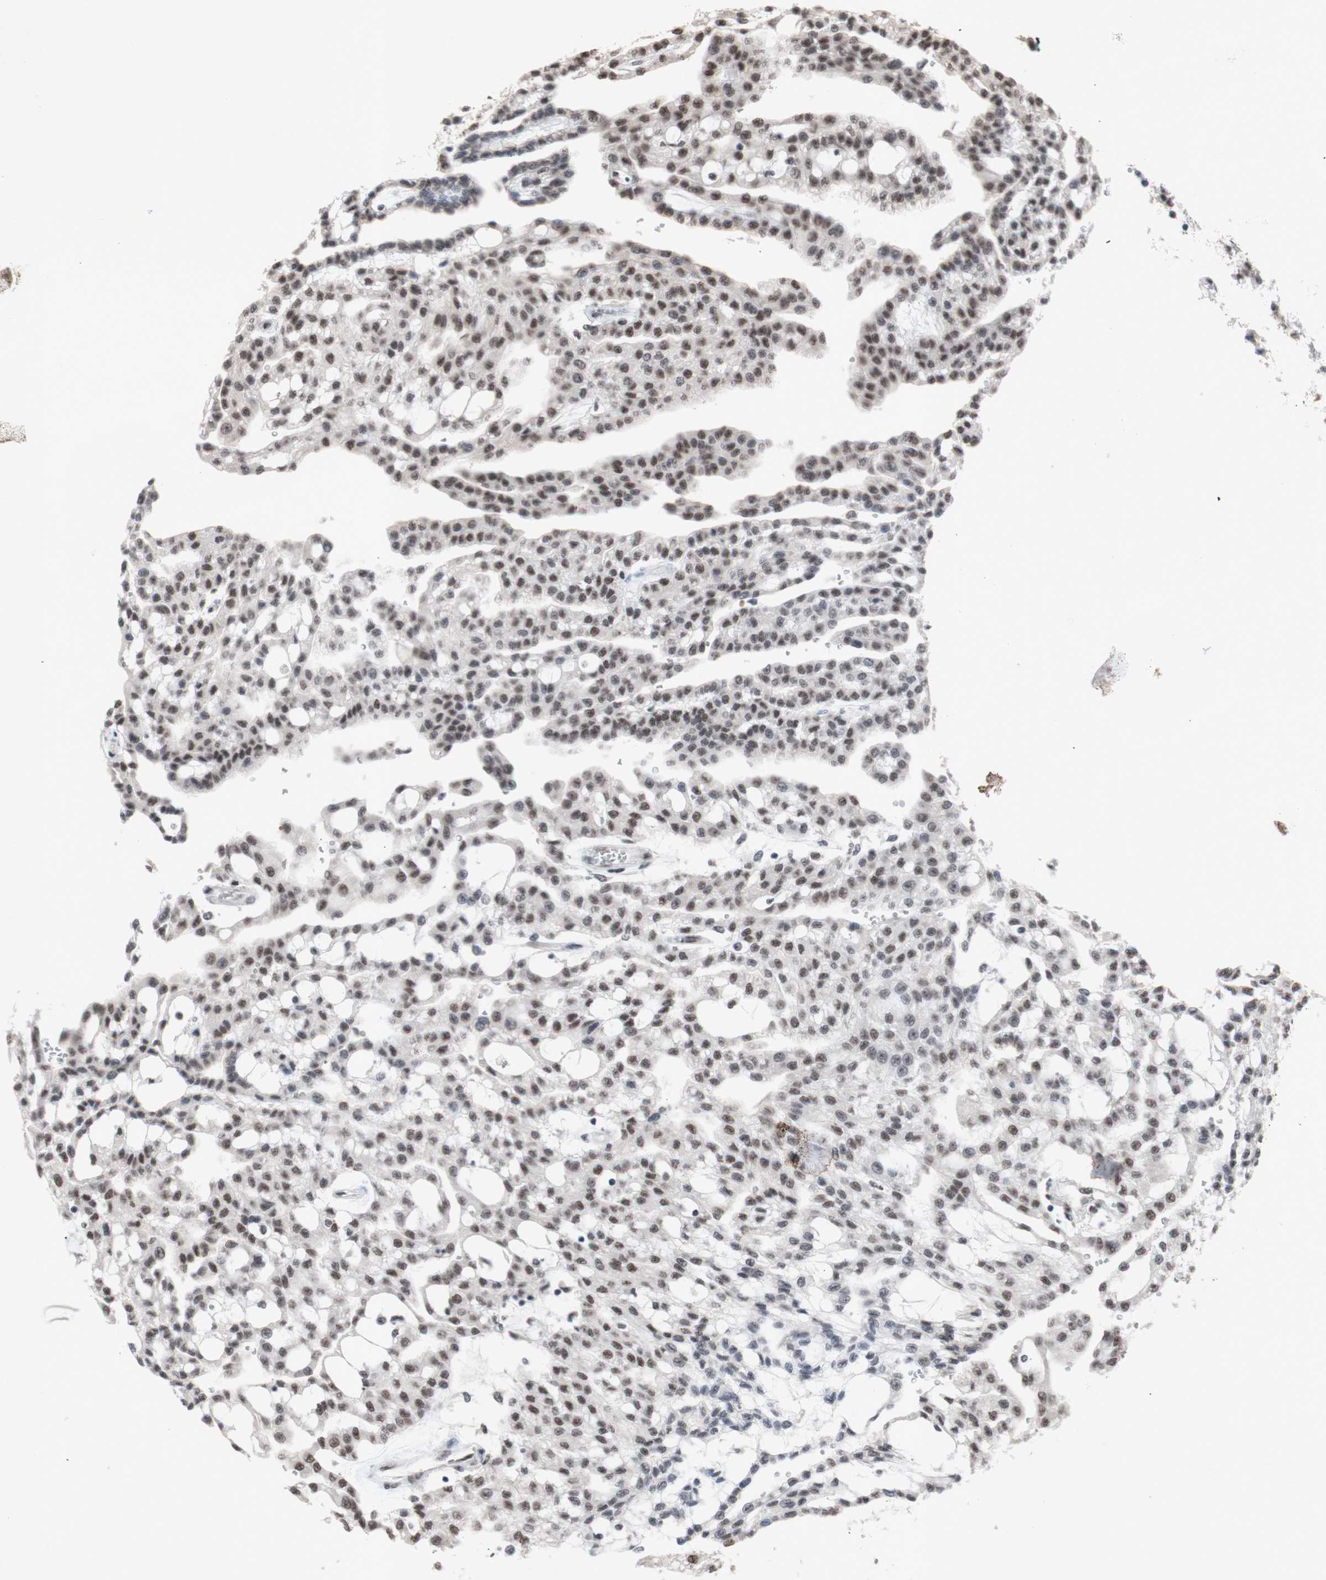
{"staining": {"intensity": "weak", "quantity": ">75%", "location": "nuclear"}, "tissue": "renal cancer", "cell_type": "Tumor cells", "image_type": "cancer", "snomed": [{"axis": "morphology", "description": "Adenocarcinoma, NOS"}, {"axis": "topography", "description": "Kidney"}], "caption": "An immunohistochemistry (IHC) image of tumor tissue is shown. Protein staining in brown labels weak nuclear positivity in renal cancer within tumor cells.", "gene": "SFPQ", "patient": {"sex": "male", "age": 63}}